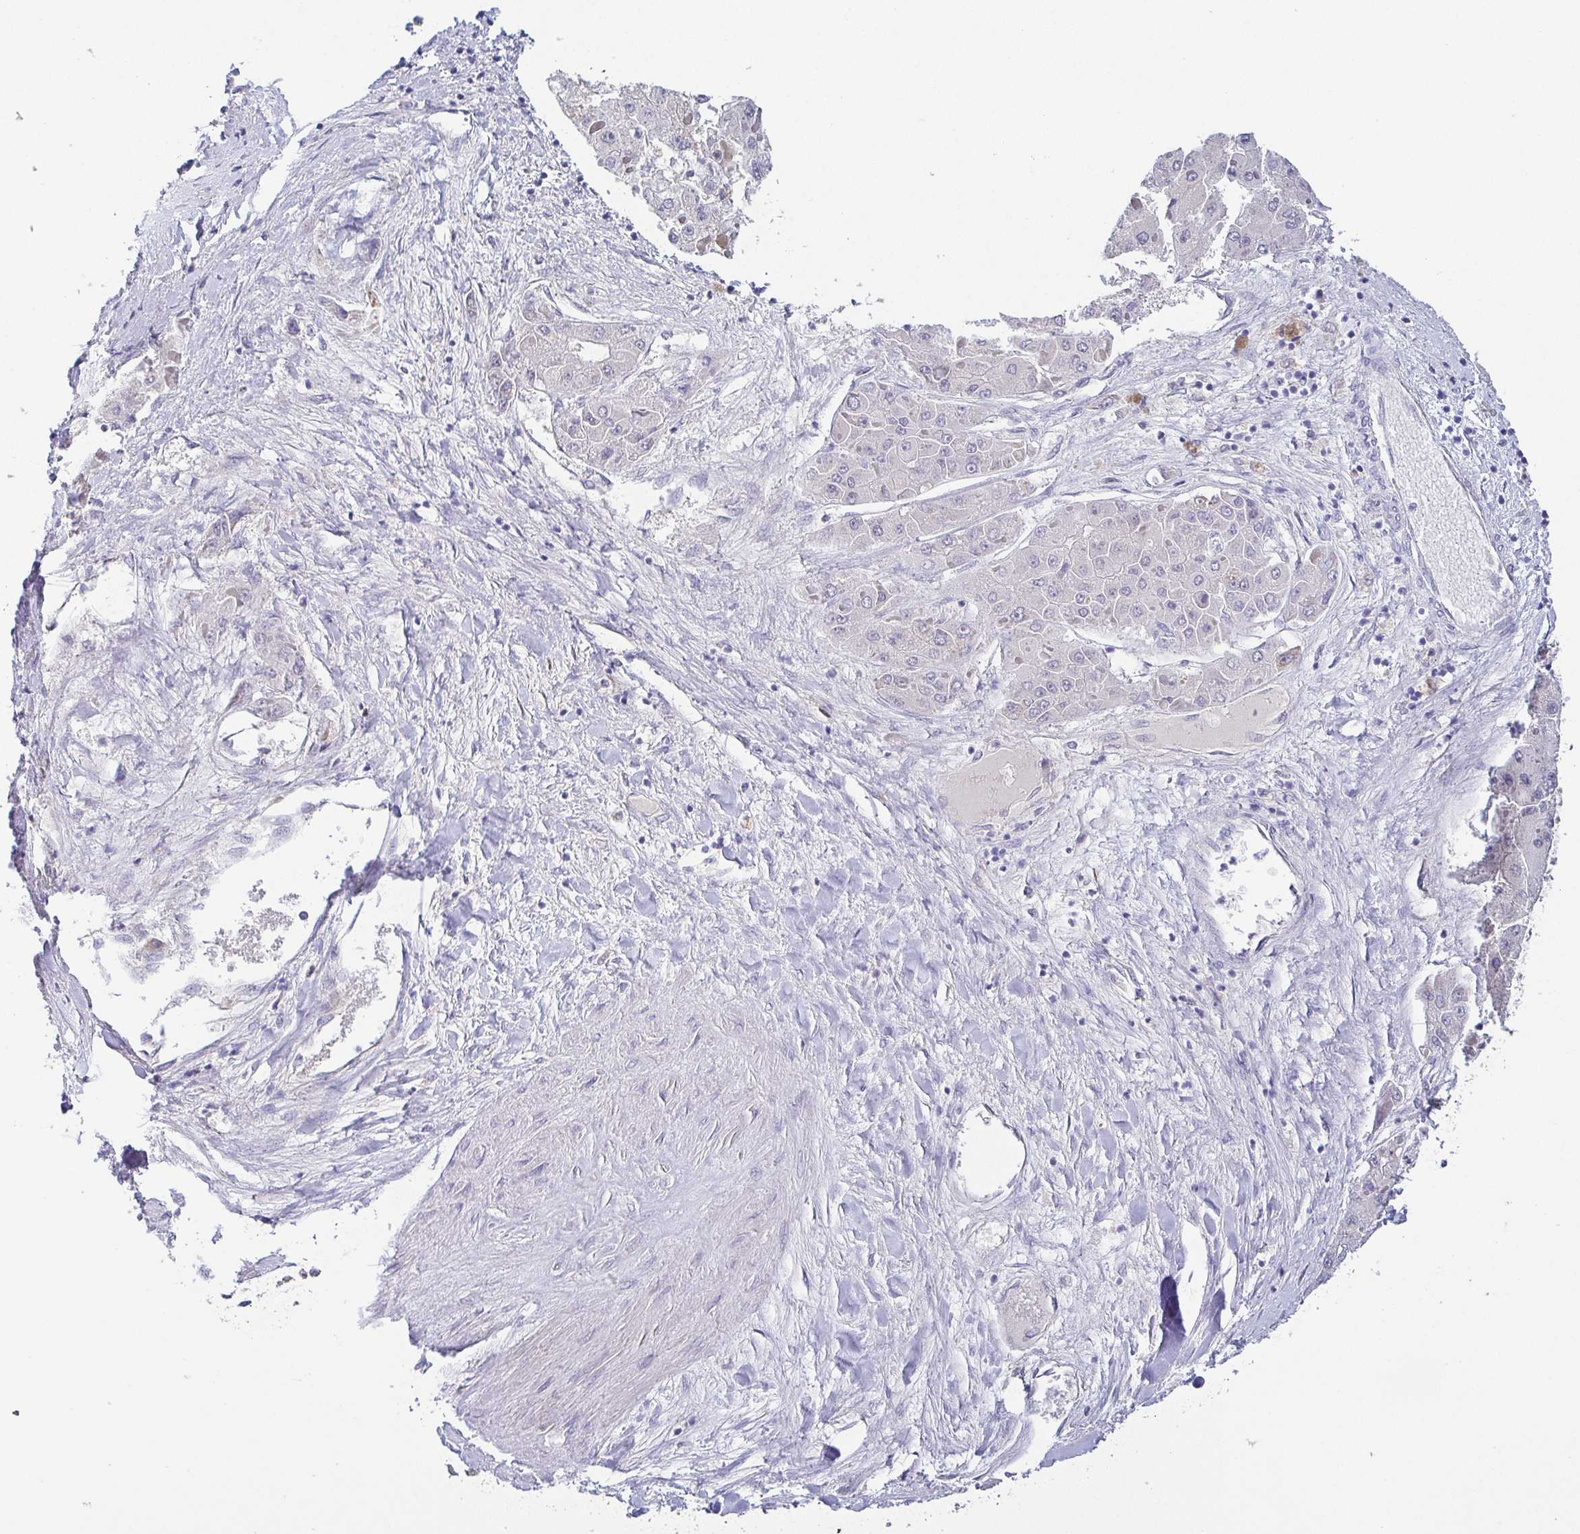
{"staining": {"intensity": "negative", "quantity": "none", "location": "none"}, "tissue": "liver cancer", "cell_type": "Tumor cells", "image_type": "cancer", "snomed": [{"axis": "morphology", "description": "Carcinoma, Hepatocellular, NOS"}, {"axis": "topography", "description": "Liver"}], "caption": "Protein analysis of liver cancer (hepatocellular carcinoma) demonstrates no significant staining in tumor cells. (DAB (3,3'-diaminobenzidine) IHC, high magnification).", "gene": "RNASE7", "patient": {"sex": "female", "age": 73}}